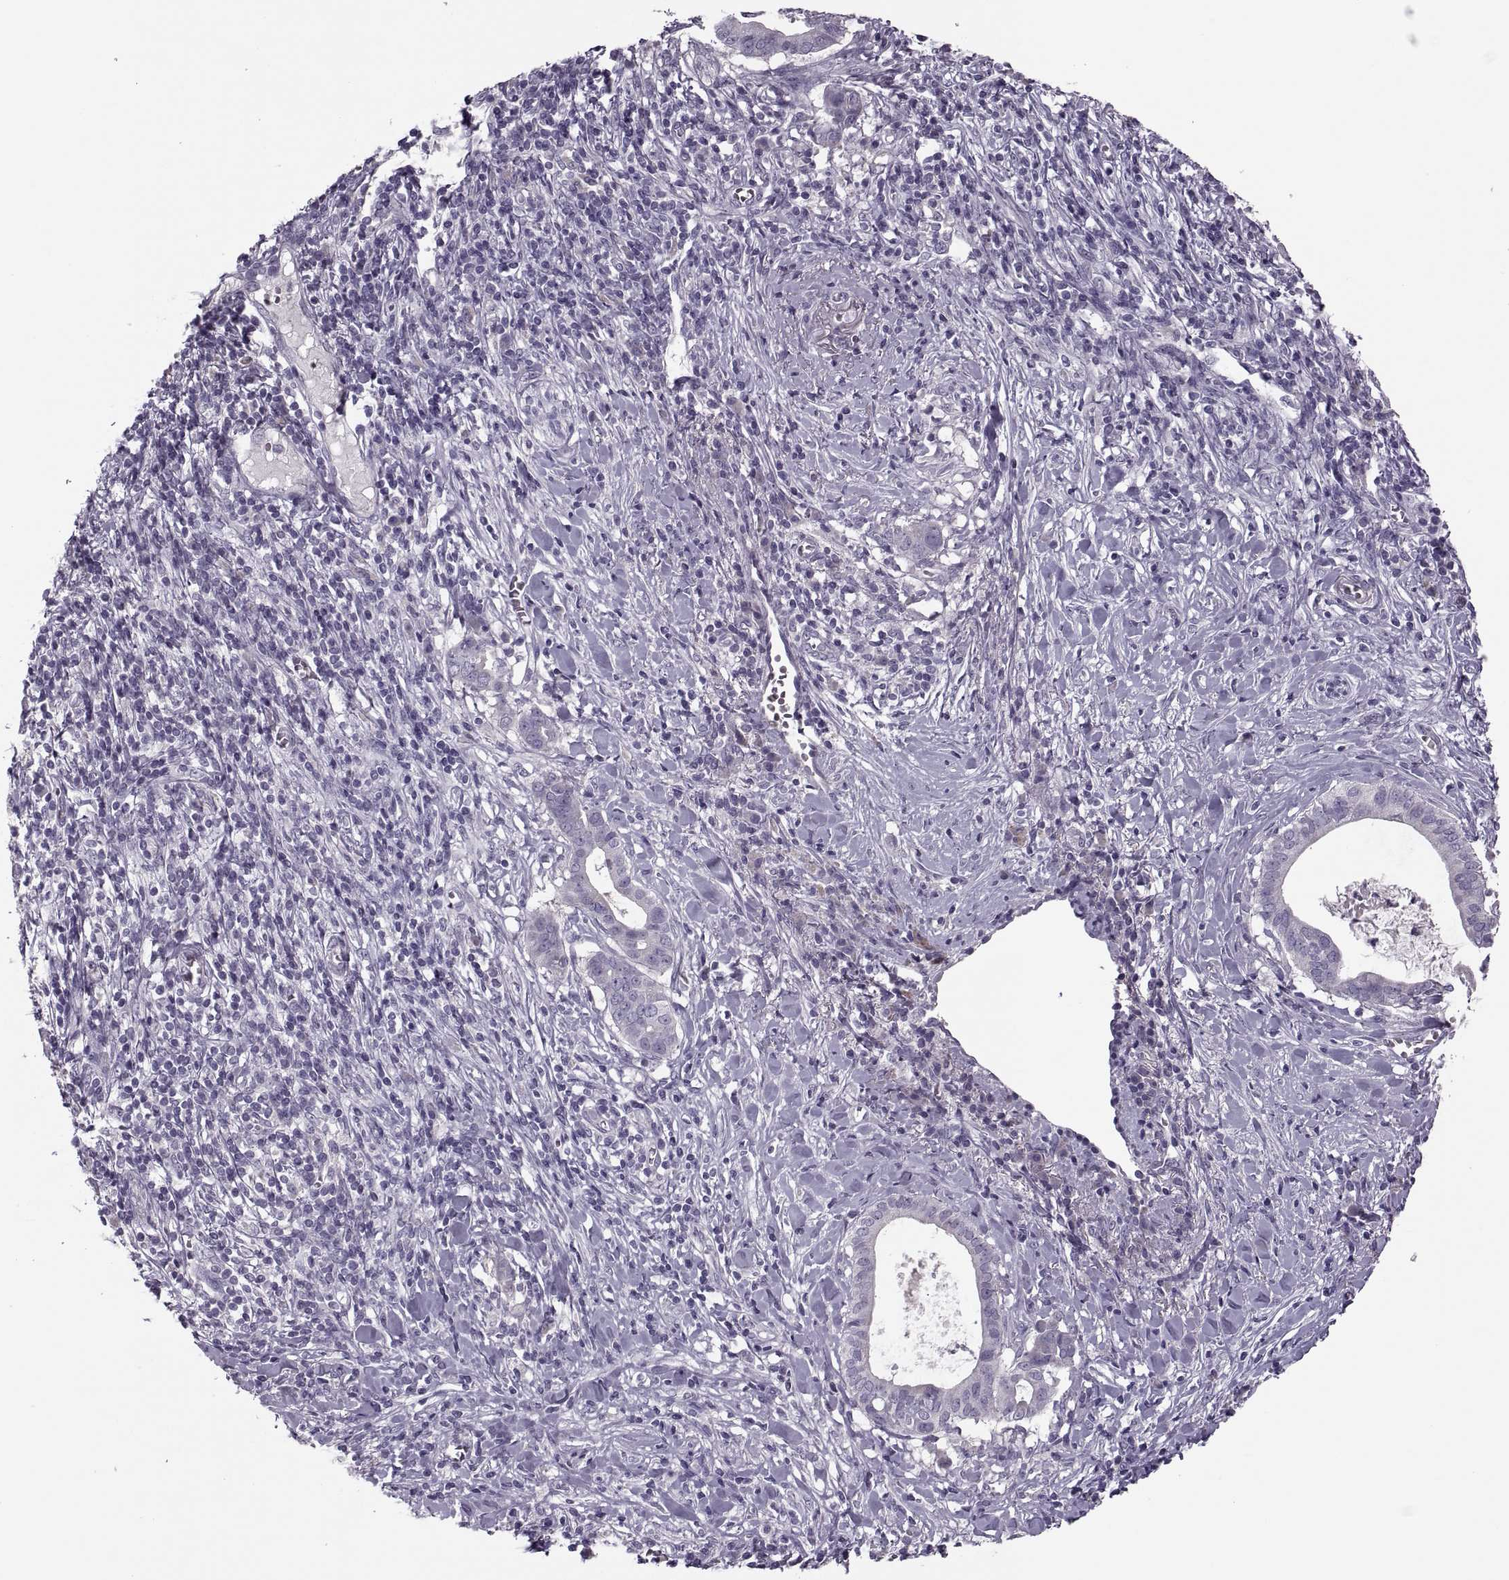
{"staining": {"intensity": "negative", "quantity": "none", "location": "none"}, "tissue": "pancreatic cancer", "cell_type": "Tumor cells", "image_type": "cancer", "snomed": [{"axis": "morphology", "description": "Adenocarcinoma, NOS"}, {"axis": "topography", "description": "Pancreas"}], "caption": "The micrograph displays no significant positivity in tumor cells of pancreatic cancer (adenocarcinoma).", "gene": "PRSS54", "patient": {"sex": "male", "age": 61}}